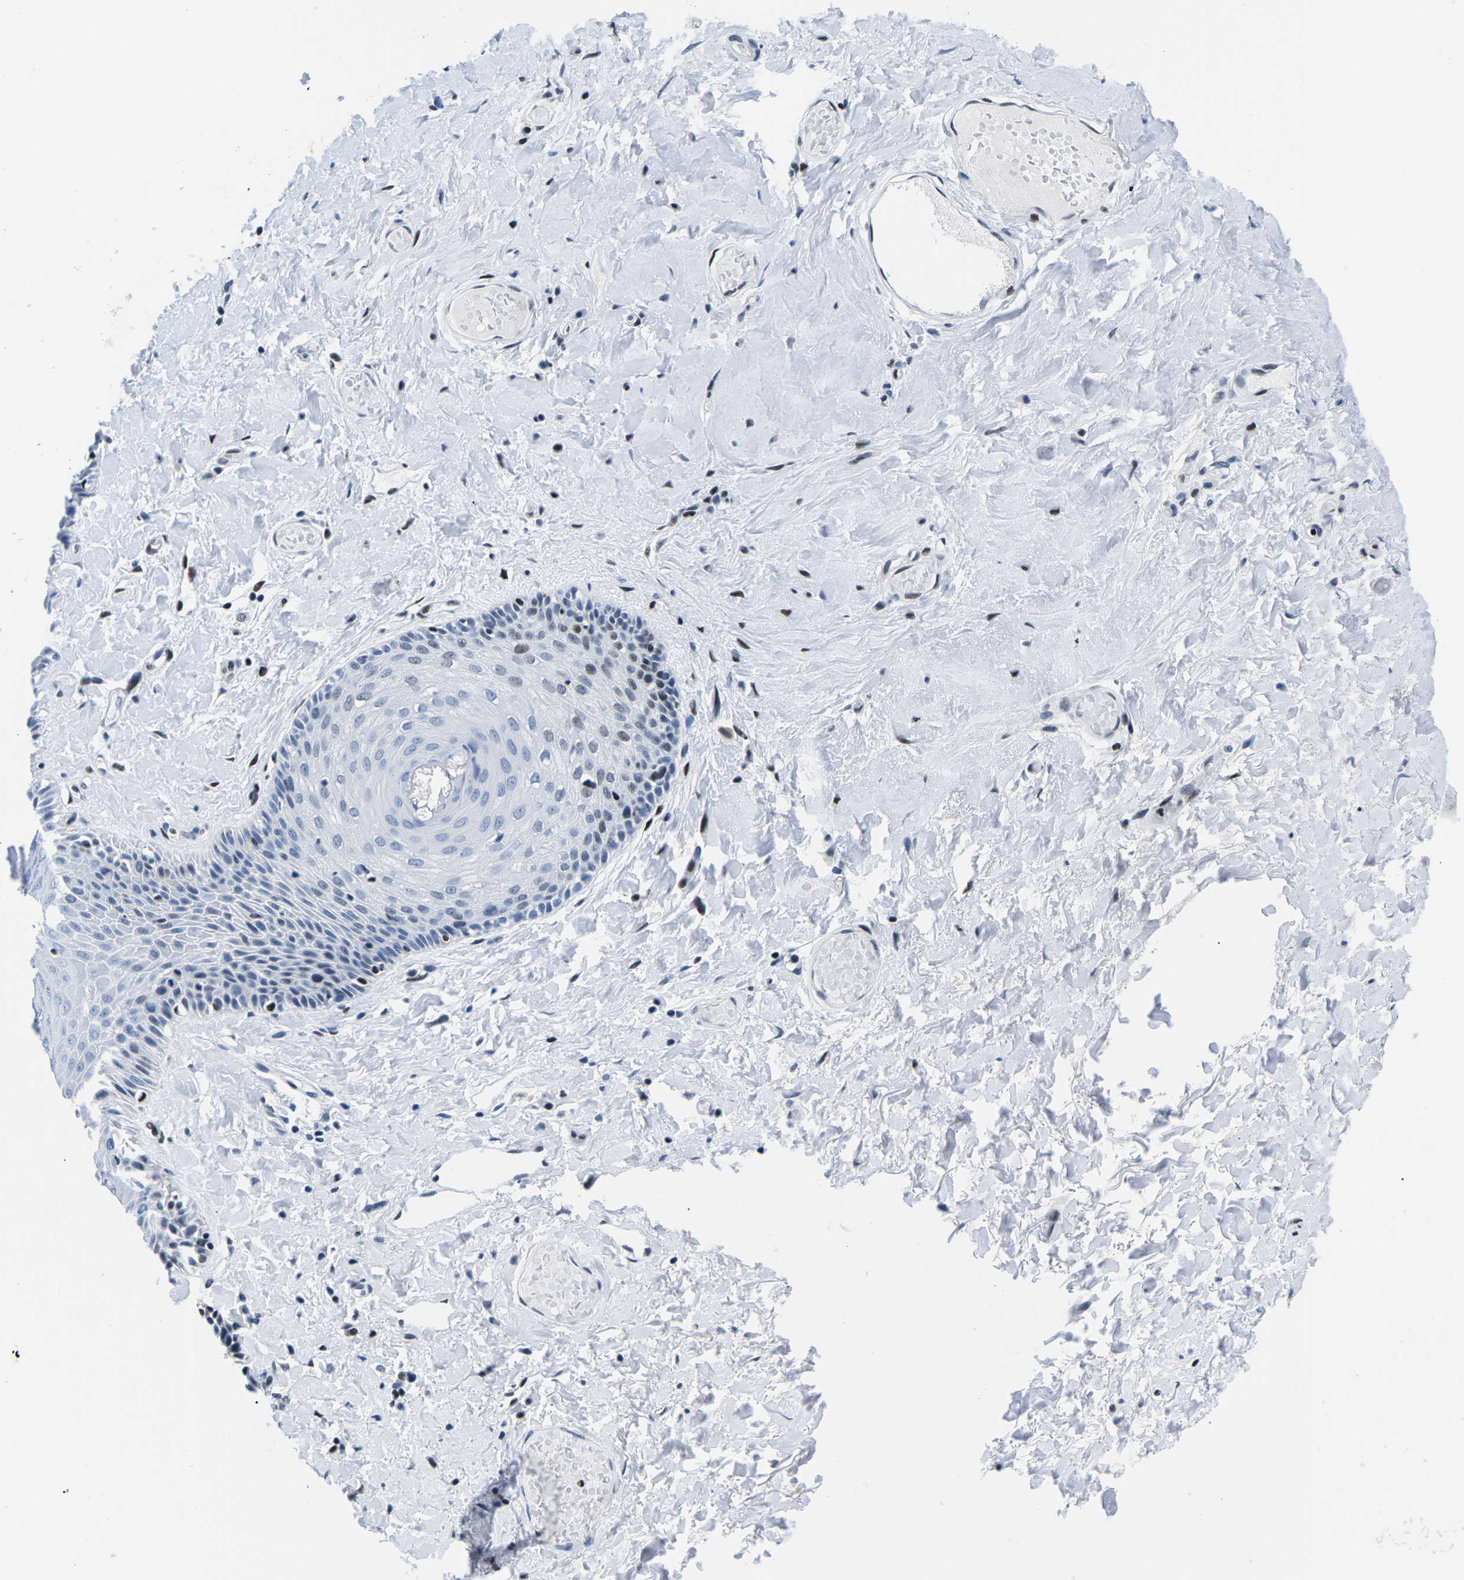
{"staining": {"intensity": "strong", "quantity": "<25%", "location": "nuclear"}, "tissue": "skin", "cell_type": "Epidermal cells", "image_type": "normal", "snomed": [{"axis": "morphology", "description": "Normal tissue, NOS"}, {"axis": "topography", "description": "Anal"}], "caption": "IHC (DAB (3,3'-diaminobenzidine)) staining of normal skin displays strong nuclear protein positivity in approximately <25% of epidermal cells. The staining is performed using DAB (3,3'-diaminobenzidine) brown chromogen to label protein expression. The nuclei are counter-stained blue using hematoxylin.", "gene": "ATF1", "patient": {"sex": "male", "age": 69}}